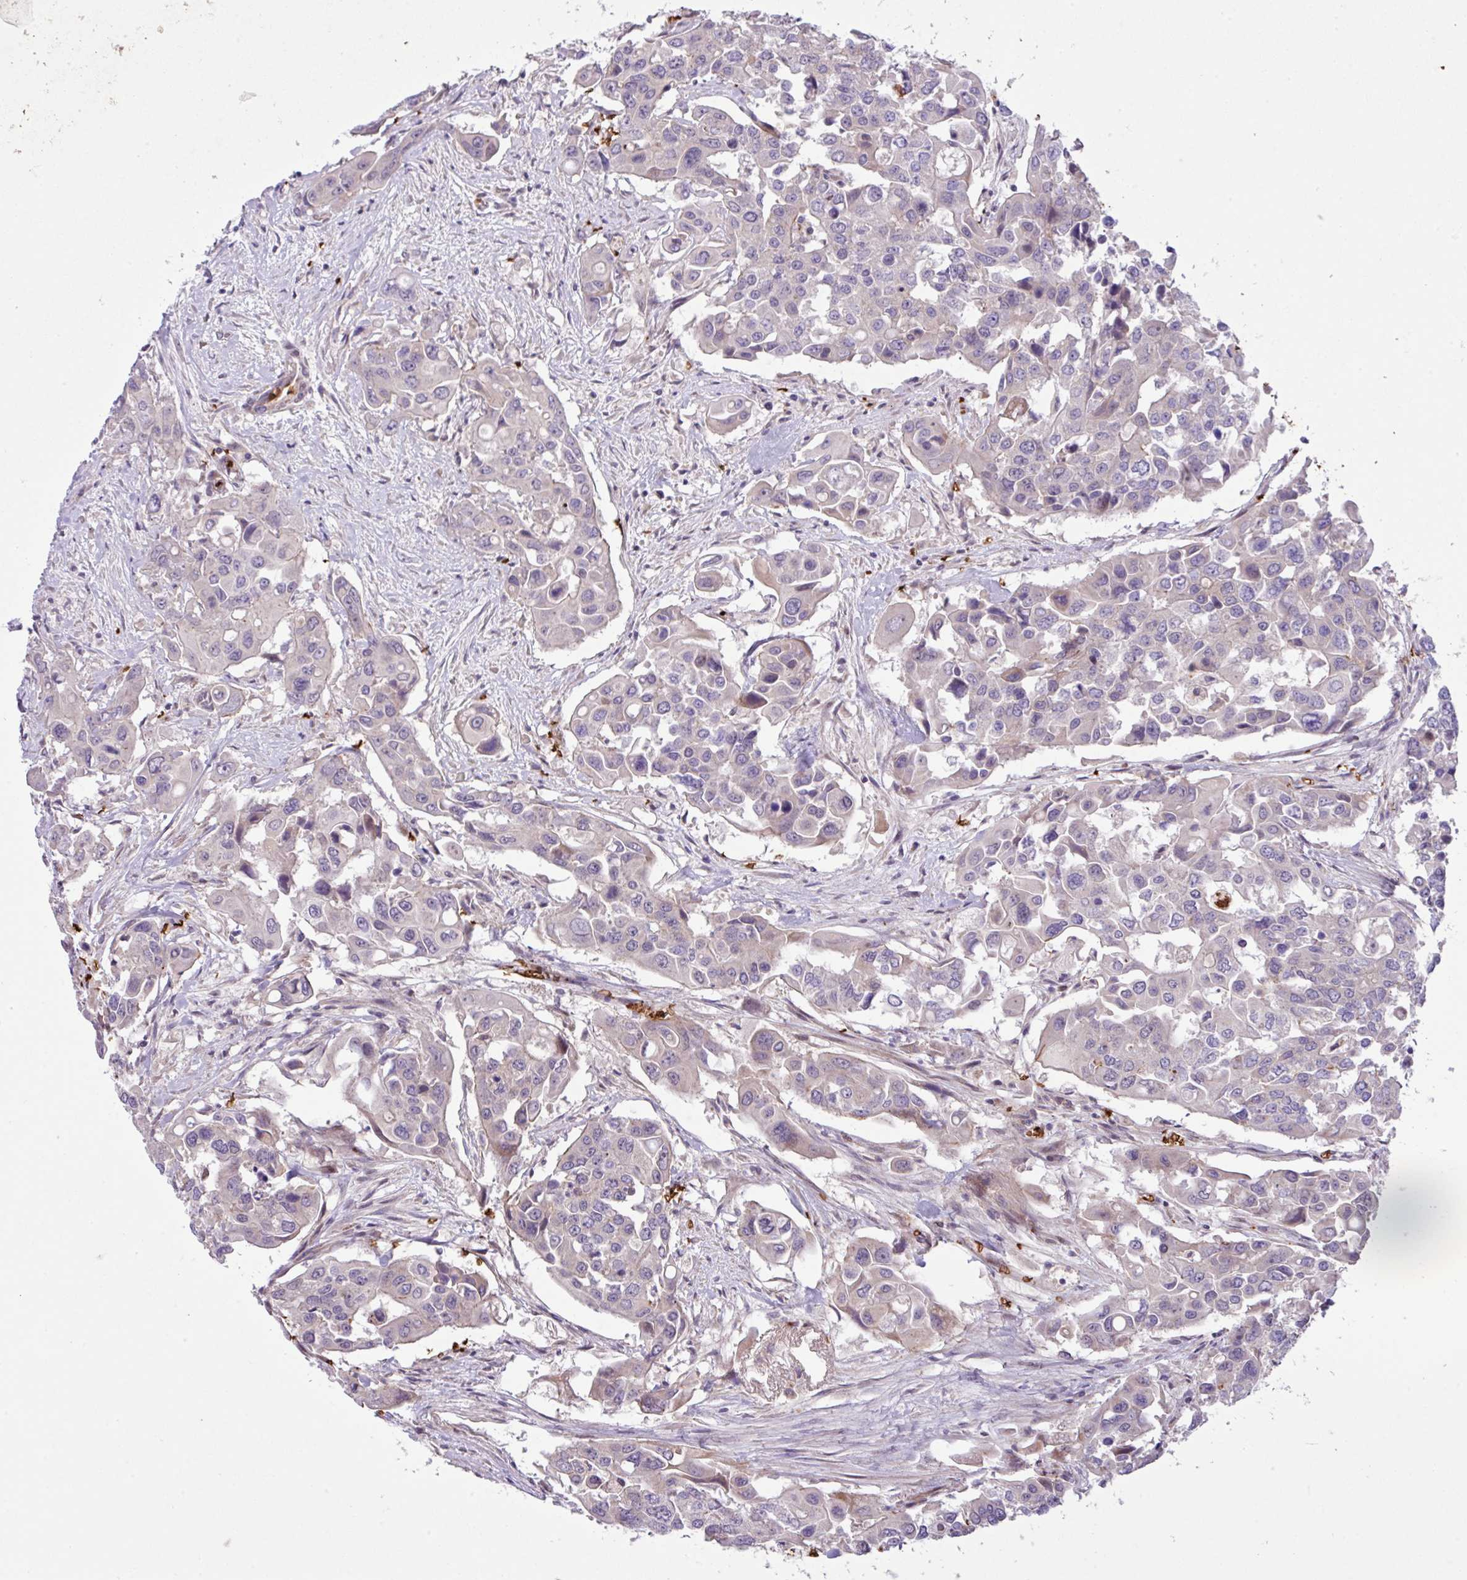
{"staining": {"intensity": "negative", "quantity": "none", "location": "none"}, "tissue": "colorectal cancer", "cell_type": "Tumor cells", "image_type": "cancer", "snomed": [{"axis": "morphology", "description": "Adenocarcinoma, NOS"}, {"axis": "topography", "description": "Colon"}], "caption": "There is no significant expression in tumor cells of colorectal cancer (adenocarcinoma).", "gene": "RAD21L1", "patient": {"sex": "male", "age": 77}}